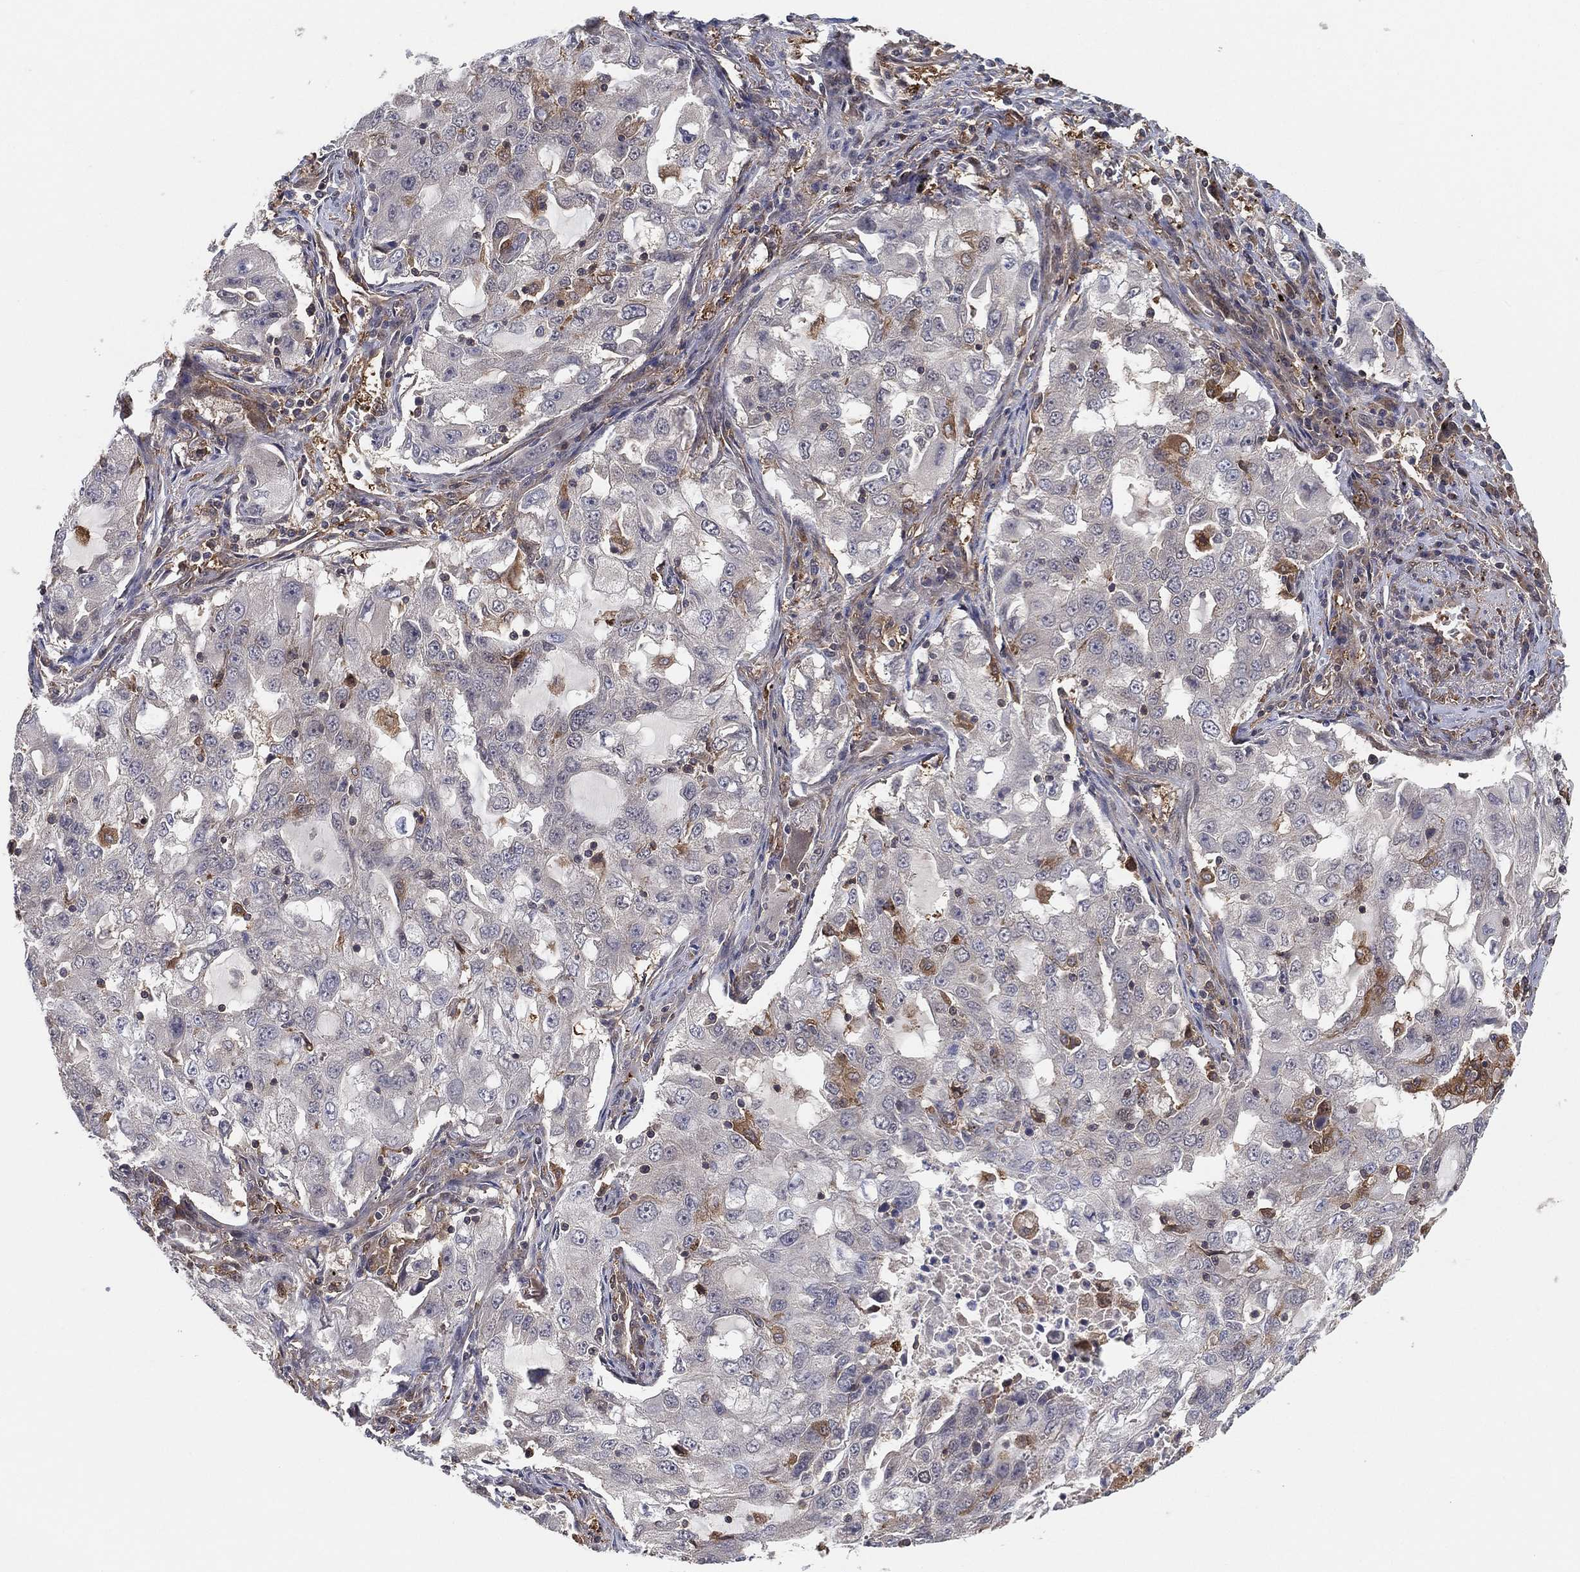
{"staining": {"intensity": "moderate", "quantity": "<25%", "location": "cytoplasmic/membranous"}, "tissue": "lung cancer", "cell_type": "Tumor cells", "image_type": "cancer", "snomed": [{"axis": "morphology", "description": "Adenocarcinoma, NOS"}, {"axis": "topography", "description": "Lung"}], "caption": "Immunohistochemical staining of human lung cancer (adenocarcinoma) exhibits low levels of moderate cytoplasmic/membranous expression in approximately <25% of tumor cells.", "gene": "PSMG4", "patient": {"sex": "female", "age": 61}}